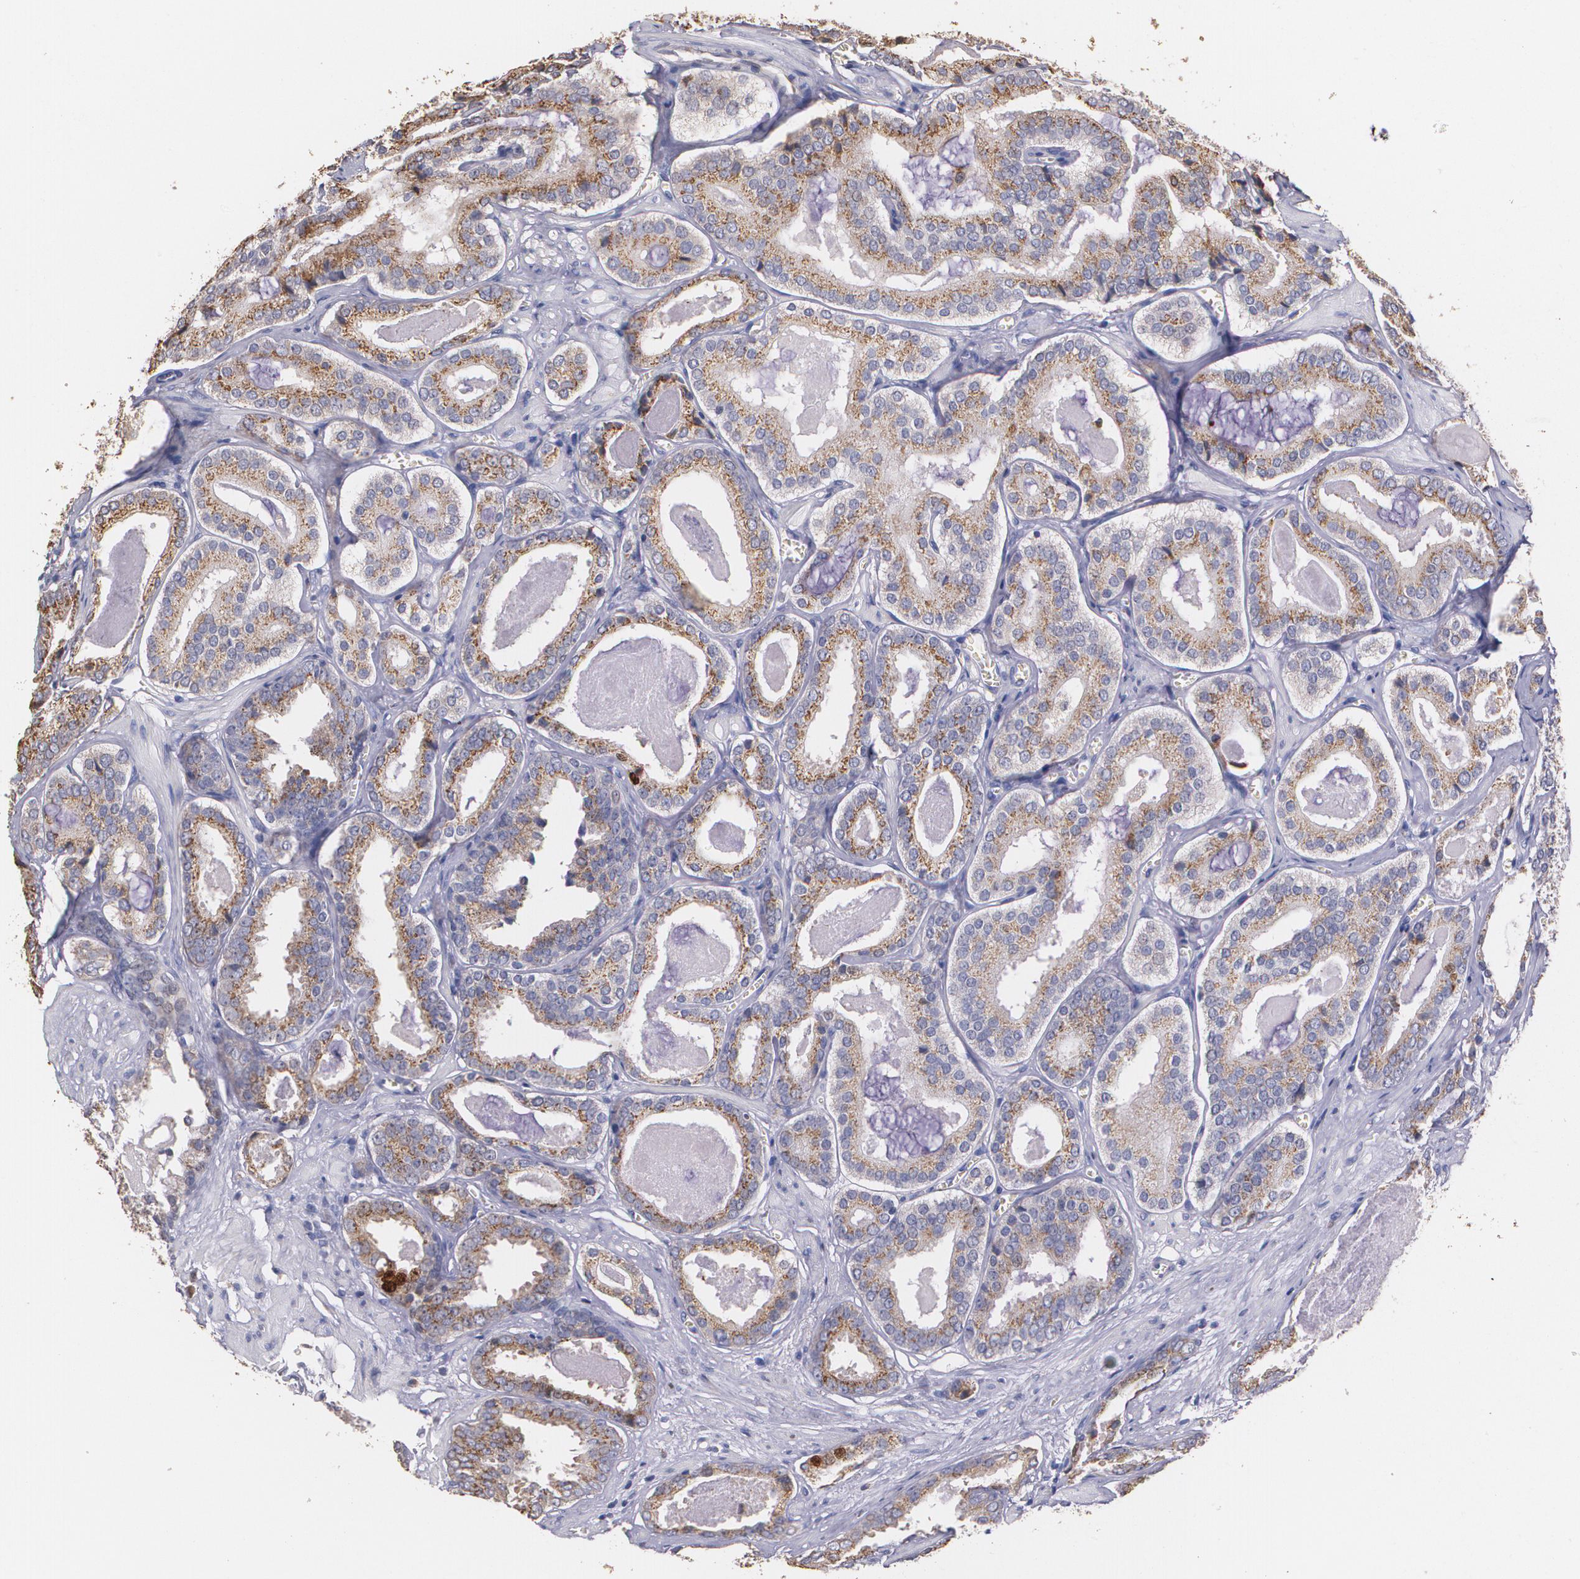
{"staining": {"intensity": "moderate", "quantity": ">75%", "location": "cytoplasmic/membranous"}, "tissue": "prostate cancer", "cell_type": "Tumor cells", "image_type": "cancer", "snomed": [{"axis": "morphology", "description": "Adenocarcinoma, Medium grade"}, {"axis": "topography", "description": "Prostate"}], "caption": "Prostate adenocarcinoma (medium-grade) stained with a brown dye reveals moderate cytoplasmic/membranous positive staining in about >75% of tumor cells.", "gene": "ATF3", "patient": {"sex": "male", "age": 64}}